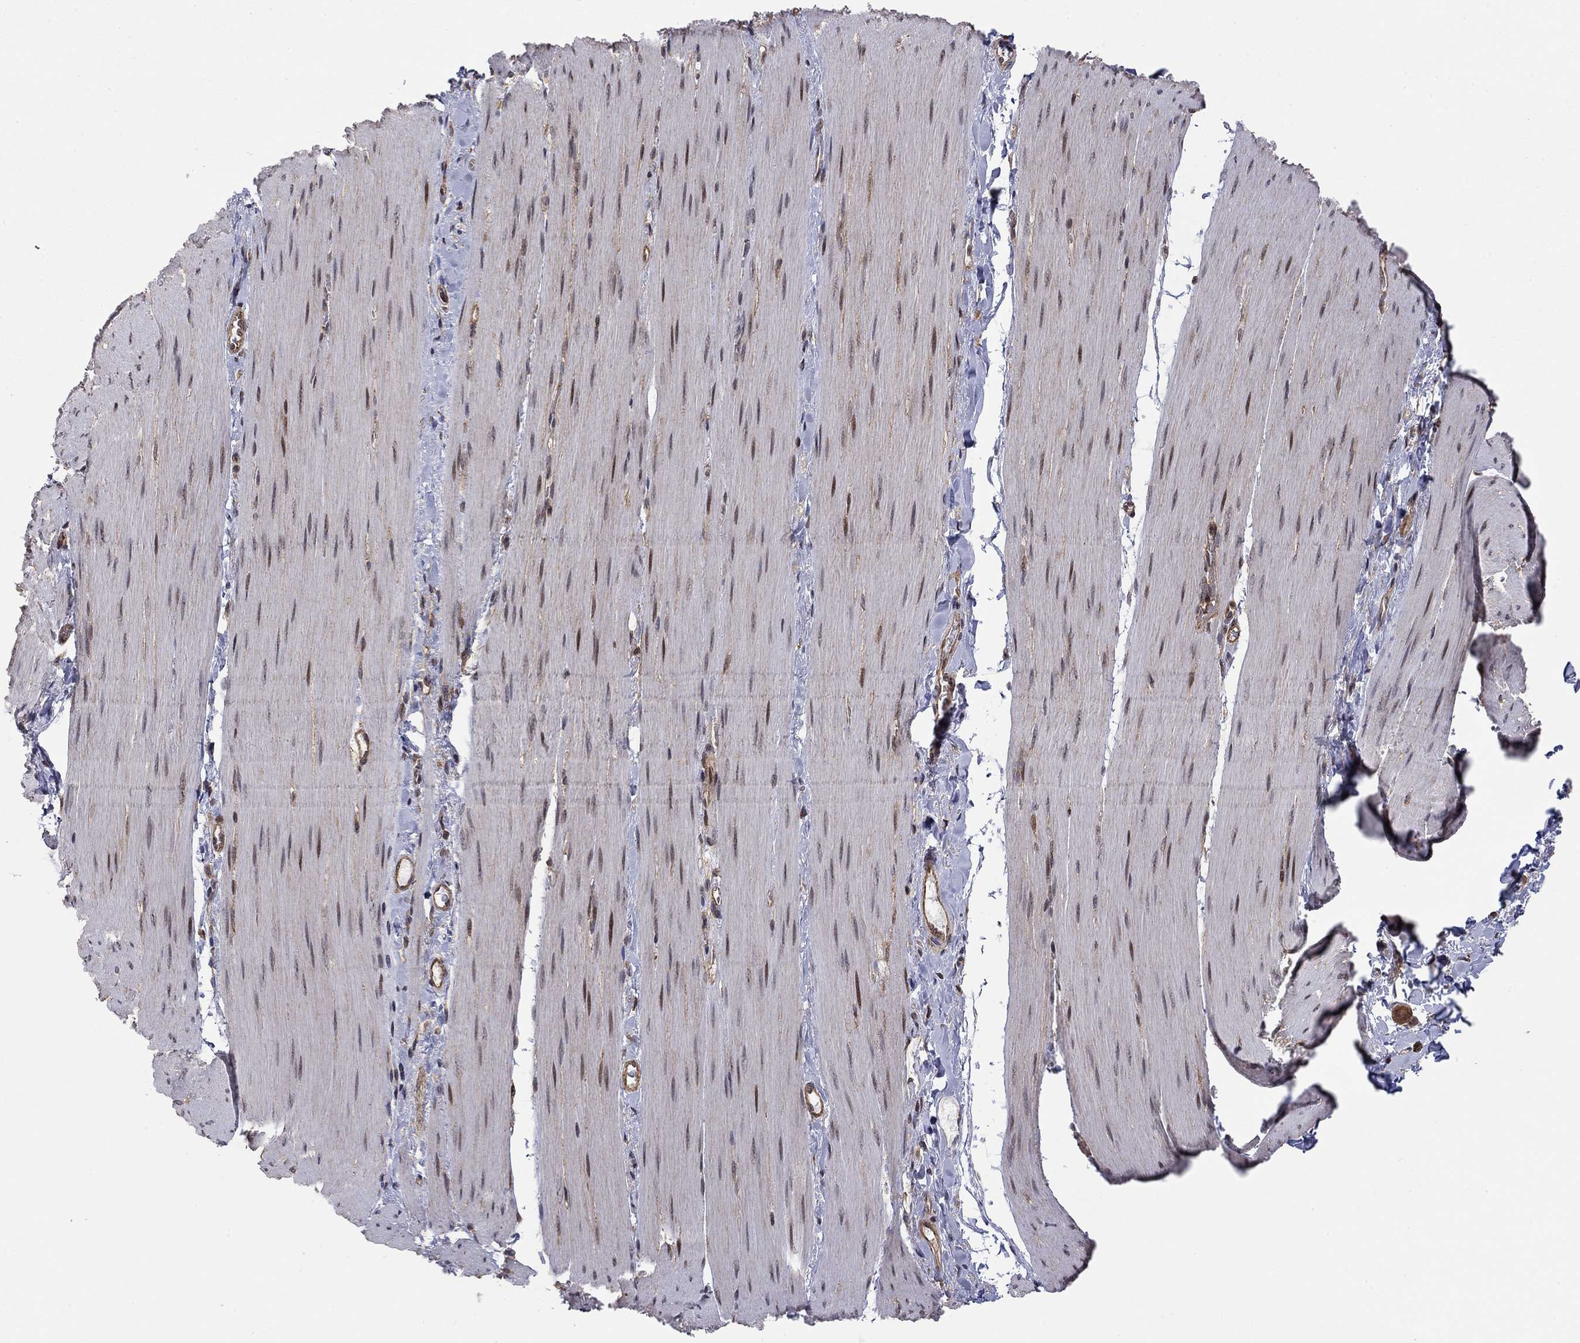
{"staining": {"intensity": "negative", "quantity": "none", "location": "none"}, "tissue": "soft tissue", "cell_type": "Fibroblasts", "image_type": "normal", "snomed": [{"axis": "morphology", "description": "Normal tissue, NOS"}, {"axis": "topography", "description": "Smooth muscle"}, {"axis": "topography", "description": "Duodenum"}, {"axis": "topography", "description": "Peripheral nerve tissue"}], "caption": "A high-resolution image shows immunohistochemistry (IHC) staining of normal soft tissue, which displays no significant staining in fibroblasts.", "gene": "TDP1", "patient": {"sex": "female", "age": 61}}